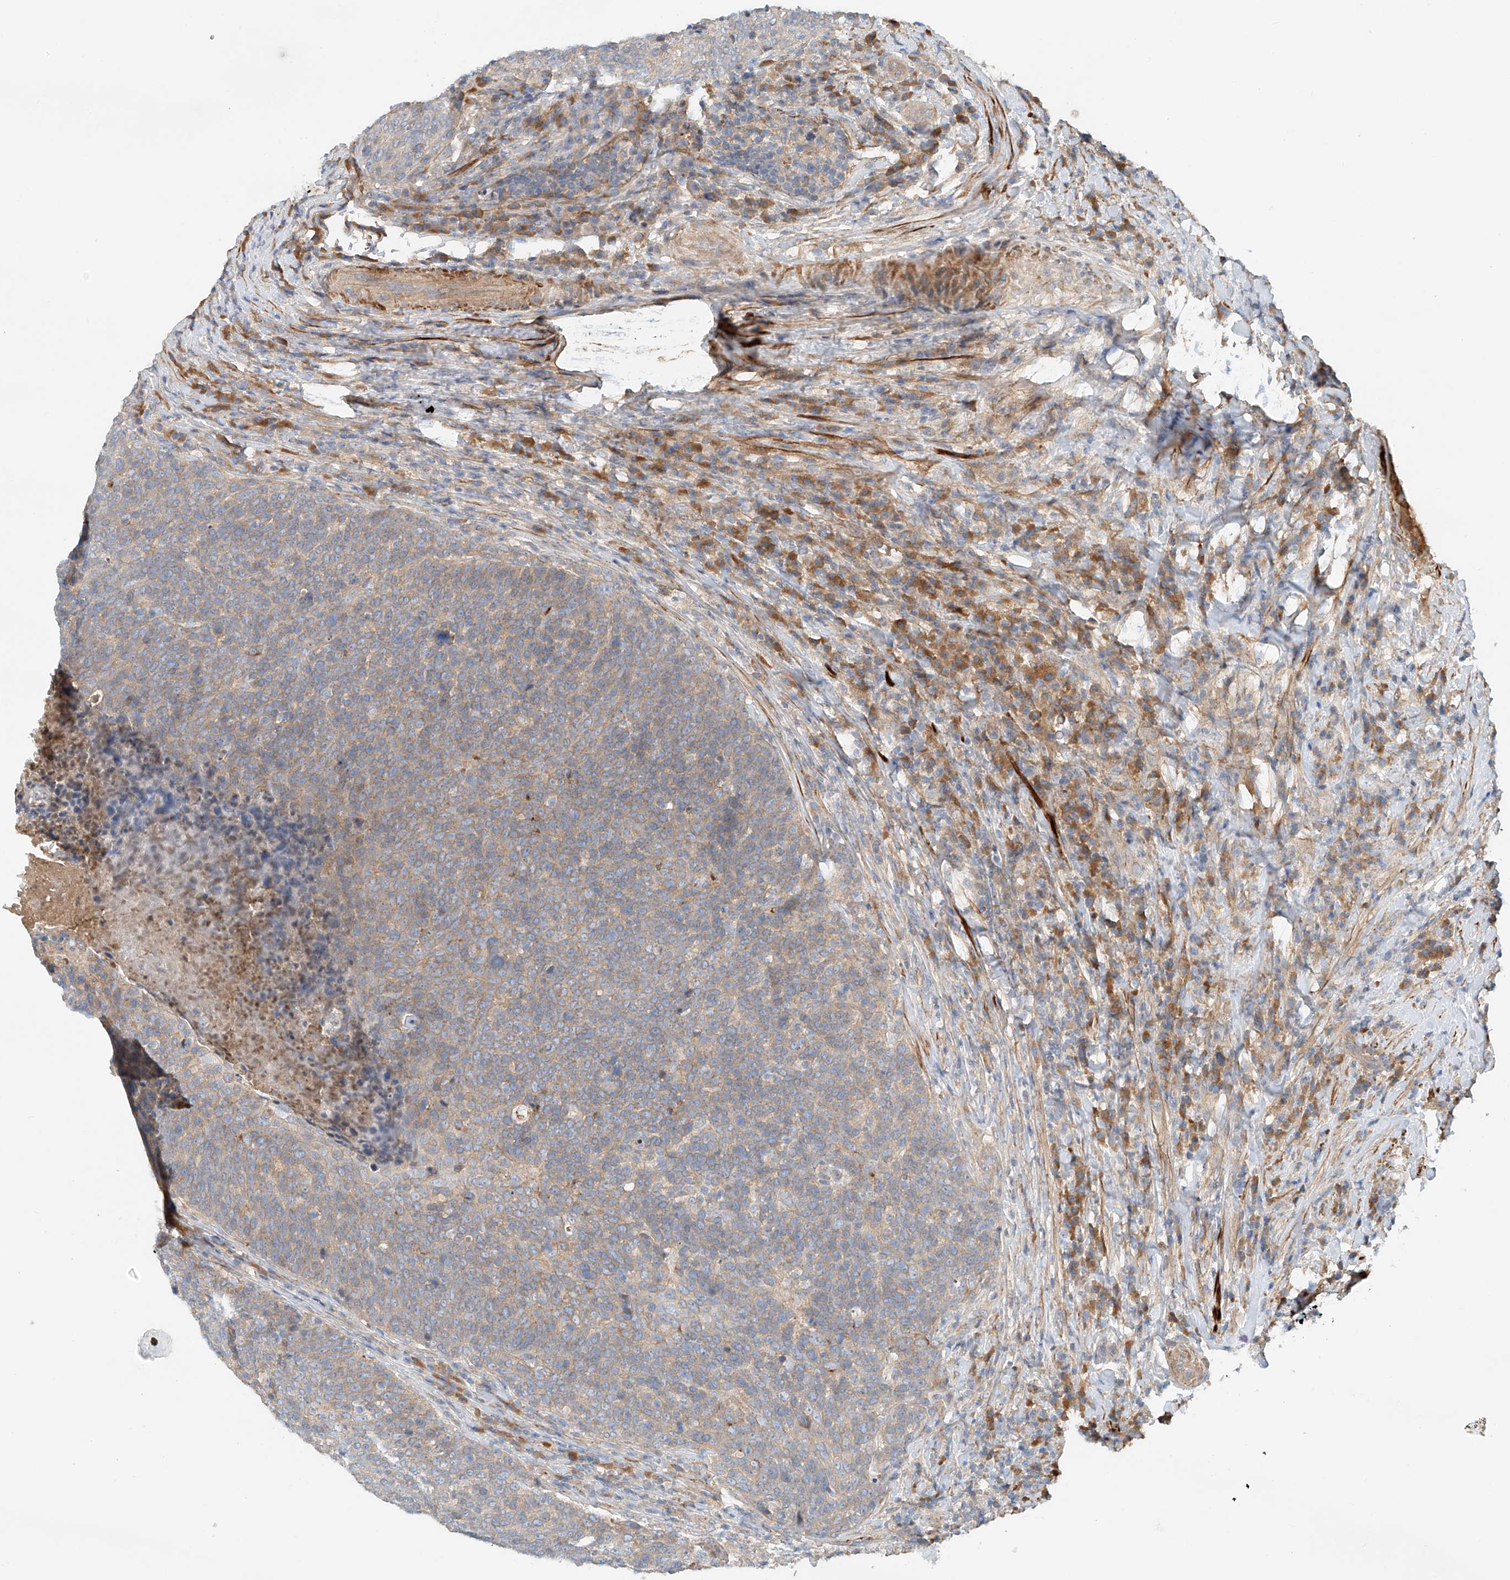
{"staining": {"intensity": "weak", "quantity": ">75%", "location": "cytoplasmic/membranous"}, "tissue": "head and neck cancer", "cell_type": "Tumor cells", "image_type": "cancer", "snomed": [{"axis": "morphology", "description": "Squamous cell carcinoma, NOS"}, {"axis": "morphology", "description": "Squamous cell carcinoma, metastatic, NOS"}, {"axis": "topography", "description": "Lymph node"}, {"axis": "topography", "description": "Head-Neck"}], "caption": "The immunohistochemical stain highlights weak cytoplasmic/membranous staining in tumor cells of head and neck squamous cell carcinoma tissue.", "gene": "LYRM9", "patient": {"sex": "male", "age": 62}}